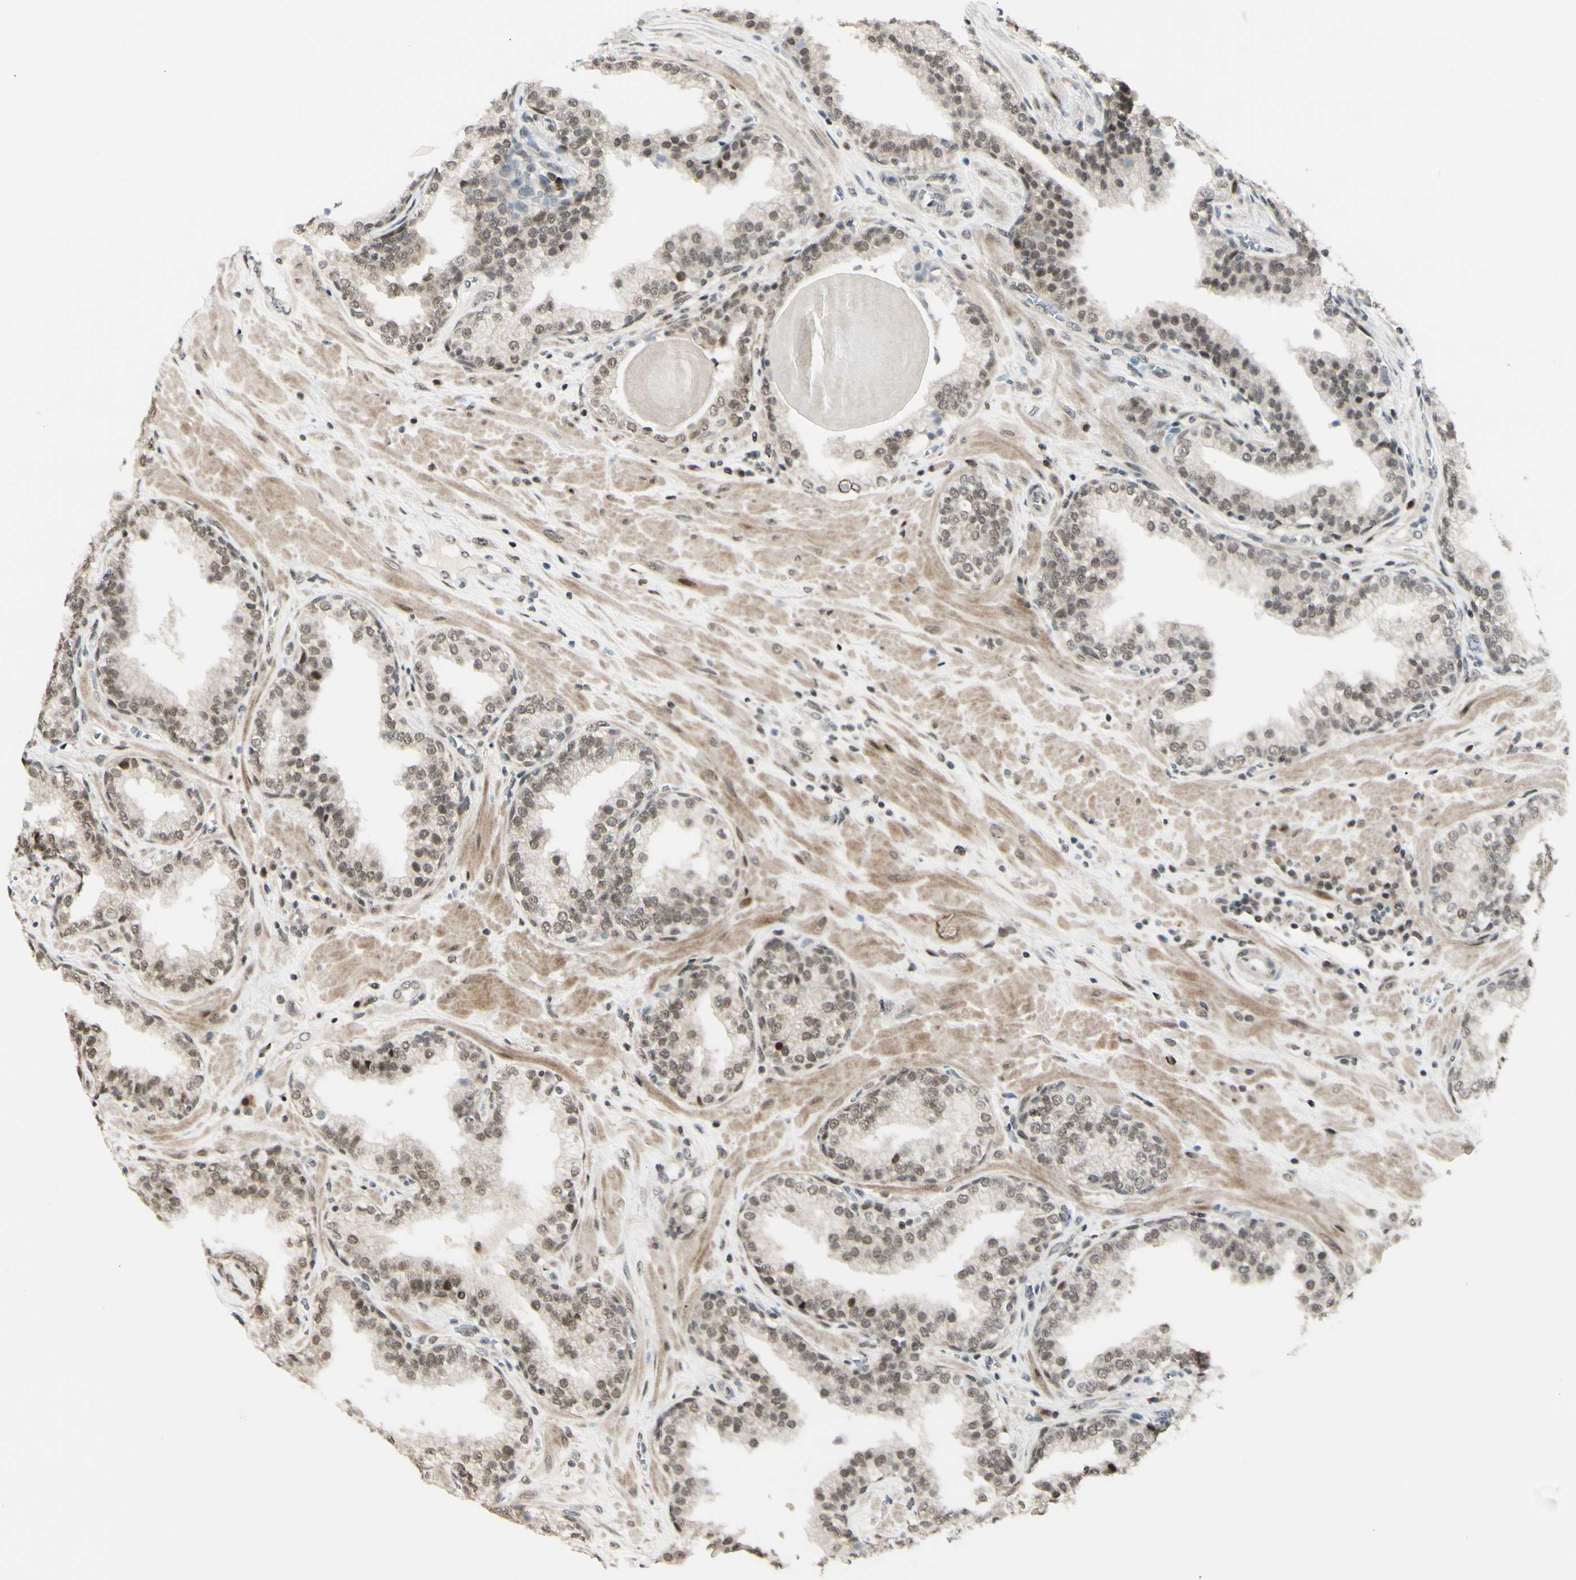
{"staining": {"intensity": "moderate", "quantity": ">75%", "location": "nuclear"}, "tissue": "prostate", "cell_type": "Glandular cells", "image_type": "normal", "snomed": [{"axis": "morphology", "description": "Normal tissue, NOS"}, {"axis": "topography", "description": "Prostate"}], "caption": "Immunohistochemistry (IHC) (DAB (3,3'-diaminobenzidine)) staining of unremarkable prostate shows moderate nuclear protein expression in about >75% of glandular cells.", "gene": "BRMS1", "patient": {"sex": "male", "age": 51}}